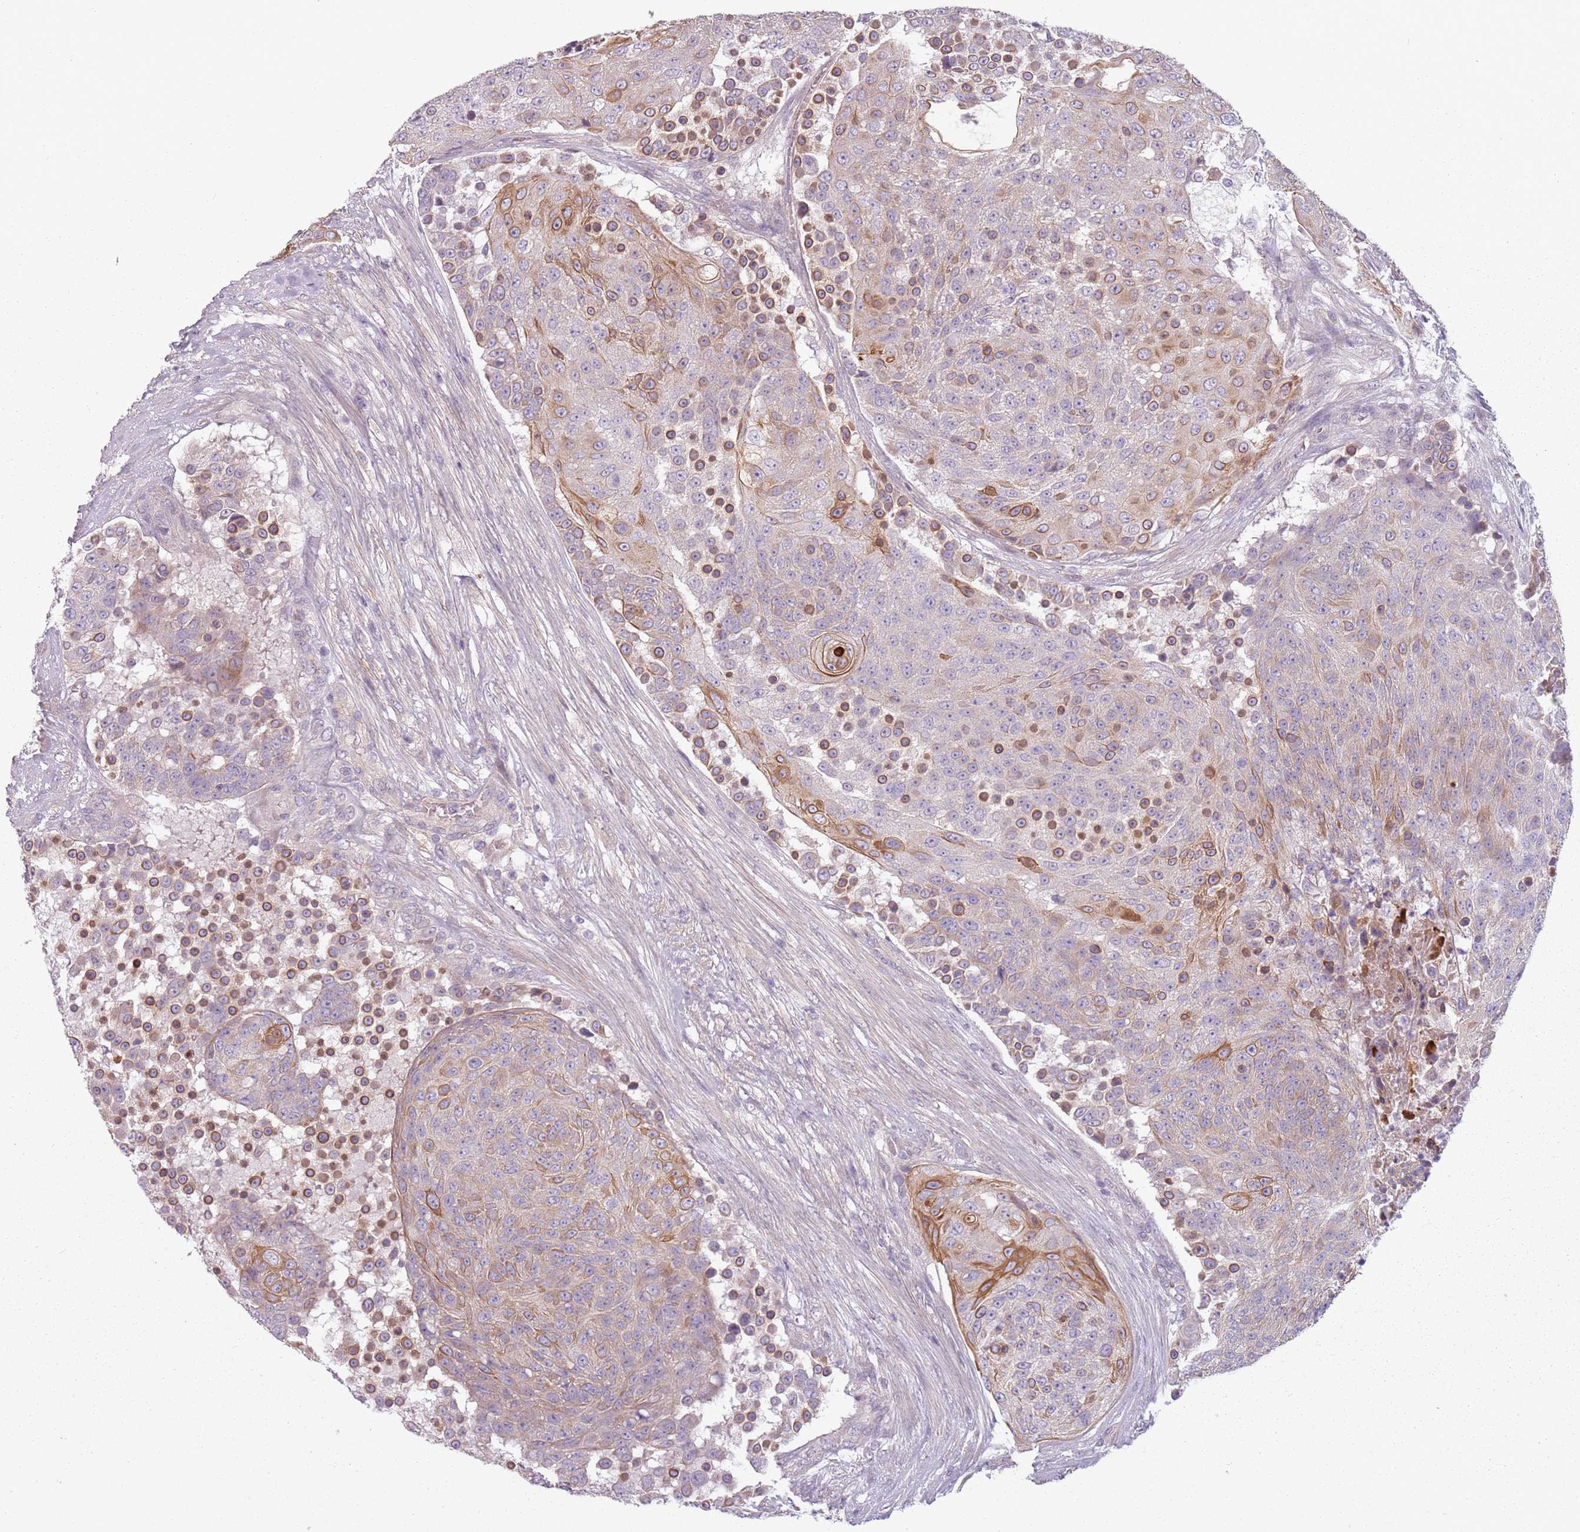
{"staining": {"intensity": "moderate", "quantity": "25%-75%", "location": "cytoplasmic/membranous"}, "tissue": "urothelial cancer", "cell_type": "Tumor cells", "image_type": "cancer", "snomed": [{"axis": "morphology", "description": "Urothelial carcinoma, High grade"}, {"axis": "topography", "description": "Urinary bladder"}], "caption": "This image demonstrates IHC staining of human urothelial carcinoma (high-grade), with medium moderate cytoplasmic/membranous positivity in approximately 25%-75% of tumor cells.", "gene": "TLCD2", "patient": {"sex": "female", "age": 63}}